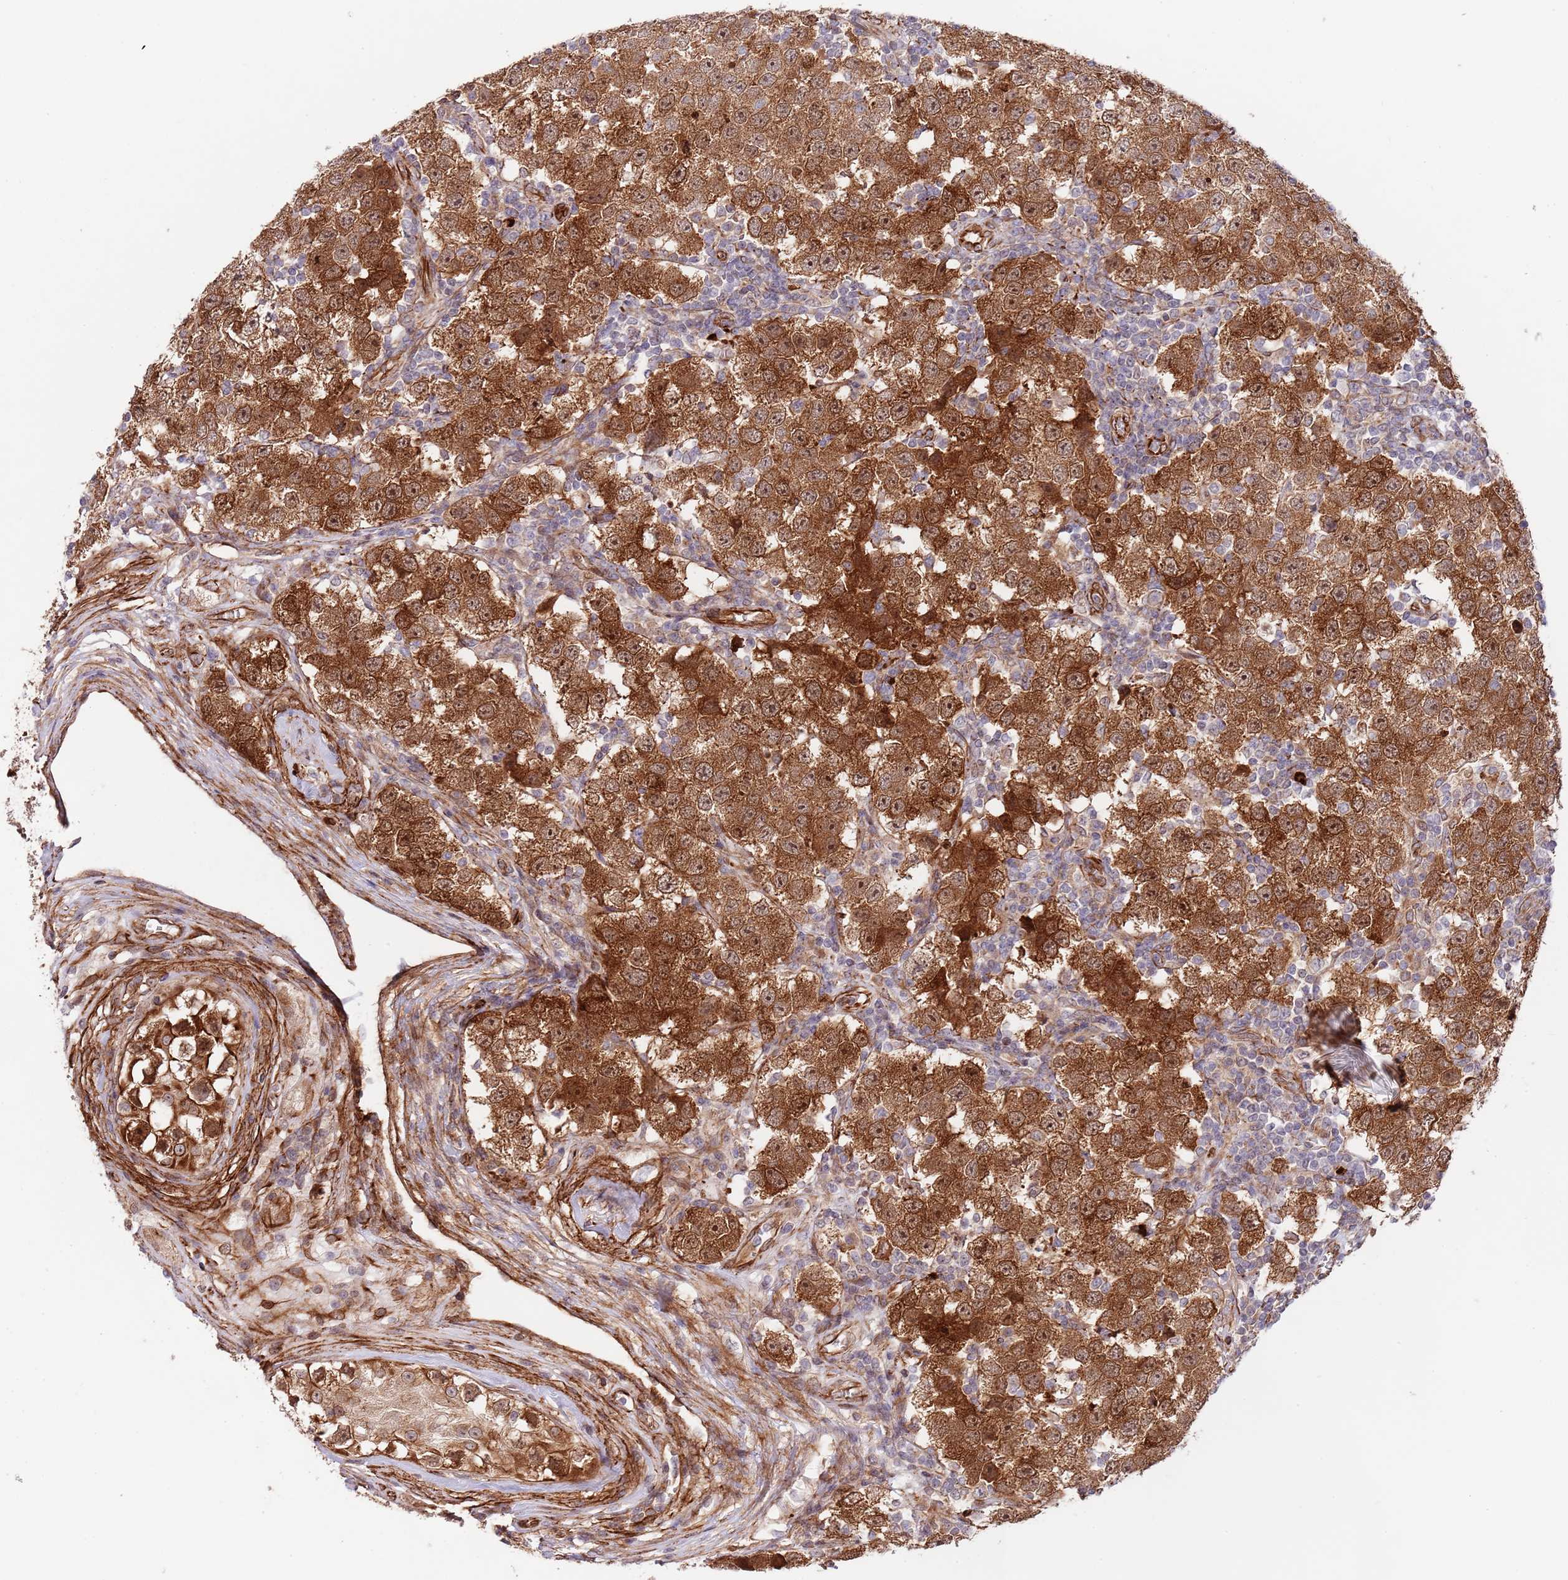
{"staining": {"intensity": "strong", "quantity": ">75%", "location": "cytoplasmic/membranous,nuclear"}, "tissue": "testis cancer", "cell_type": "Tumor cells", "image_type": "cancer", "snomed": [{"axis": "morphology", "description": "Seminoma, NOS"}, {"axis": "topography", "description": "Testis"}], "caption": "Immunohistochemistry (IHC) (DAB (3,3'-diaminobenzidine)) staining of human testis seminoma displays strong cytoplasmic/membranous and nuclear protein staining in about >75% of tumor cells. Using DAB (brown) and hematoxylin (blue) stains, captured at high magnification using brightfield microscopy.", "gene": "NEK3", "patient": {"sex": "male", "age": 34}}